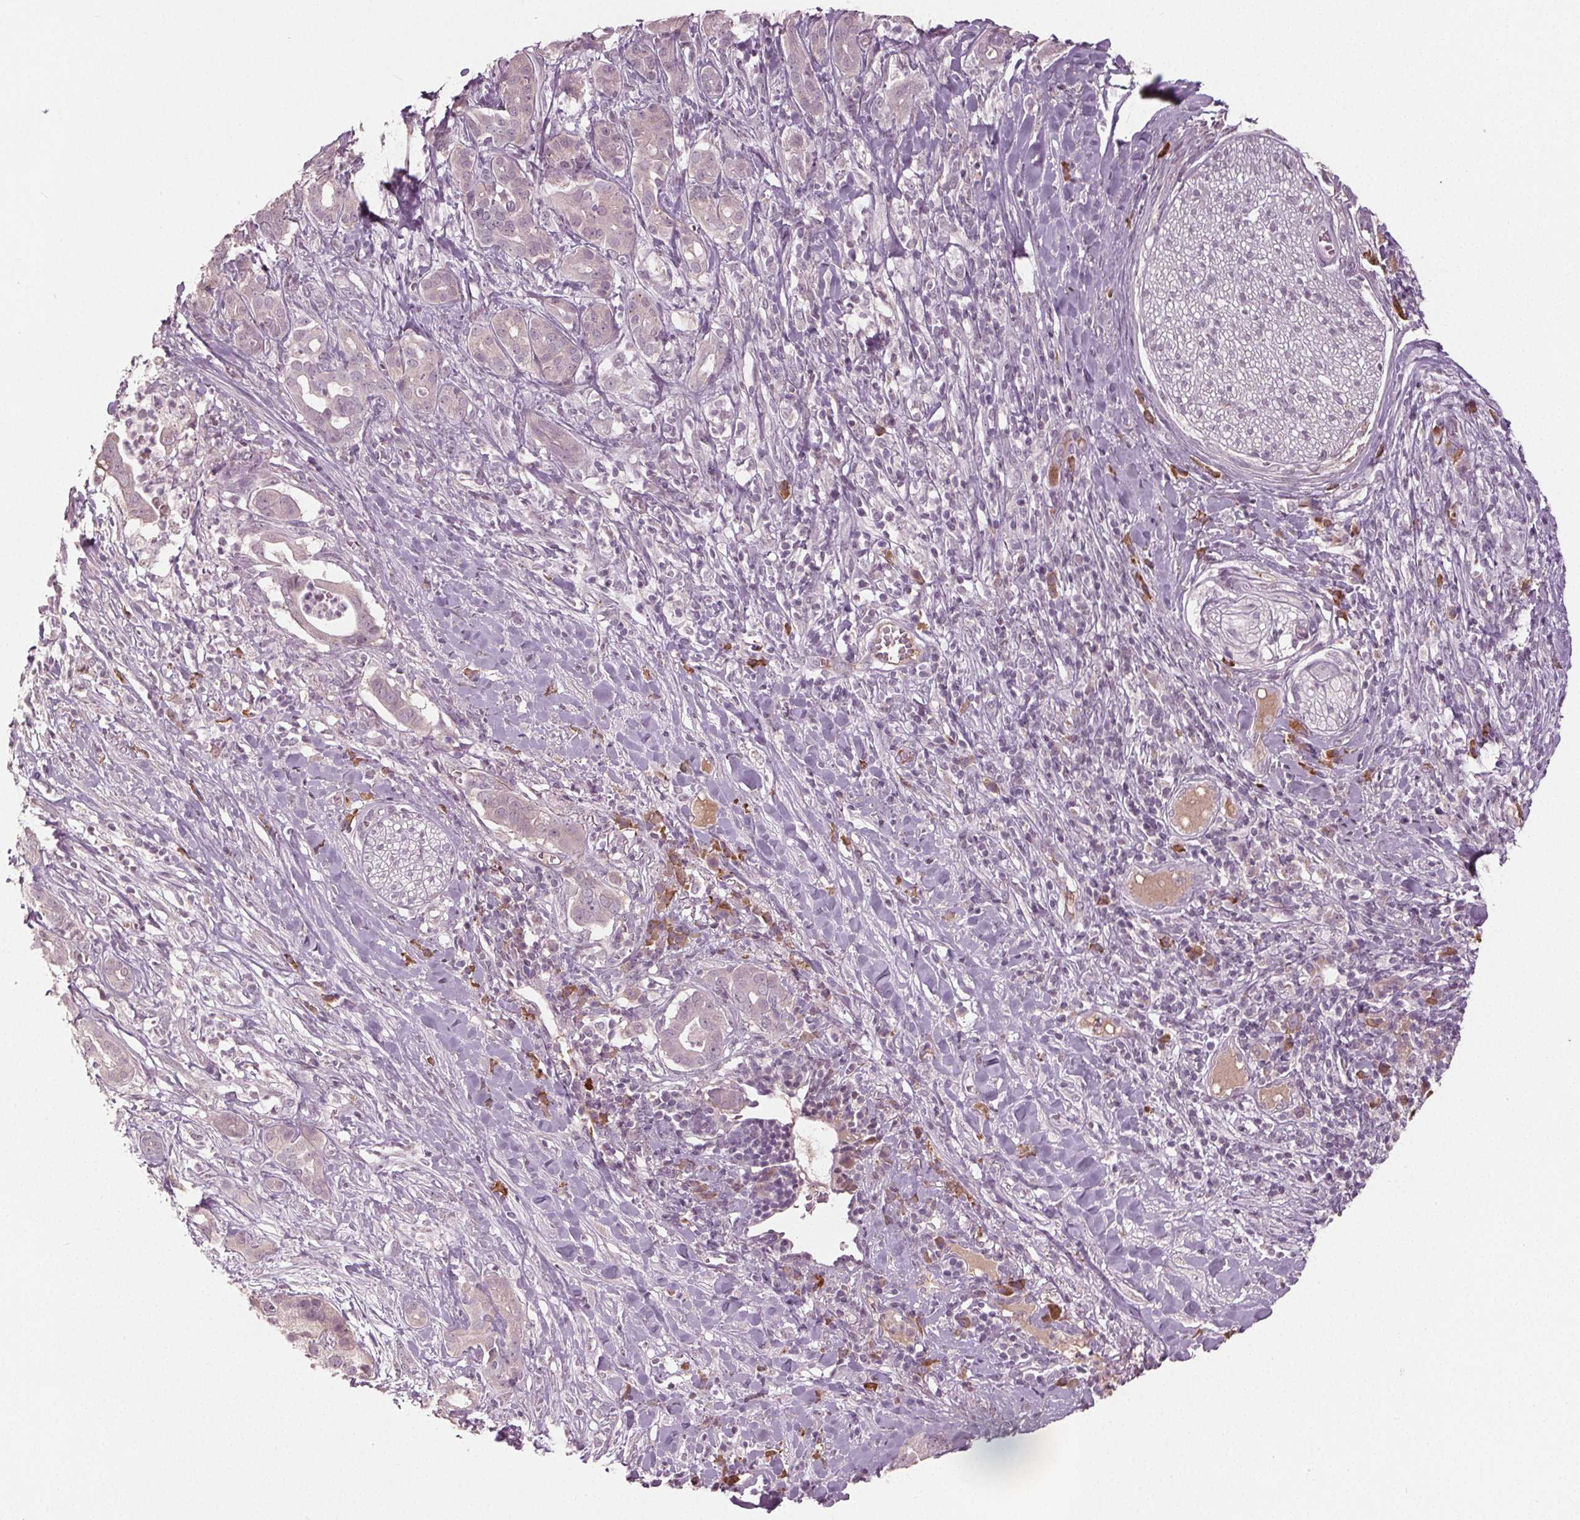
{"staining": {"intensity": "negative", "quantity": "none", "location": "none"}, "tissue": "pancreatic cancer", "cell_type": "Tumor cells", "image_type": "cancer", "snomed": [{"axis": "morphology", "description": "Adenocarcinoma, NOS"}, {"axis": "topography", "description": "Pancreas"}], "caption": "An immunohistochemistry image of pancreatic adenocarcinoma is shown. There is no staining in tumor cells of pancreatic adenocarcinoma. The staining was performed using DAB (3,3'-diaminobenzidine) to visualize the protein expression in brown, while the nuclei were stained in blue with hematoxylin (Magnification: 20x).", "gene": "CXCL16", "patient": {"sex": "male", "age": 61}}